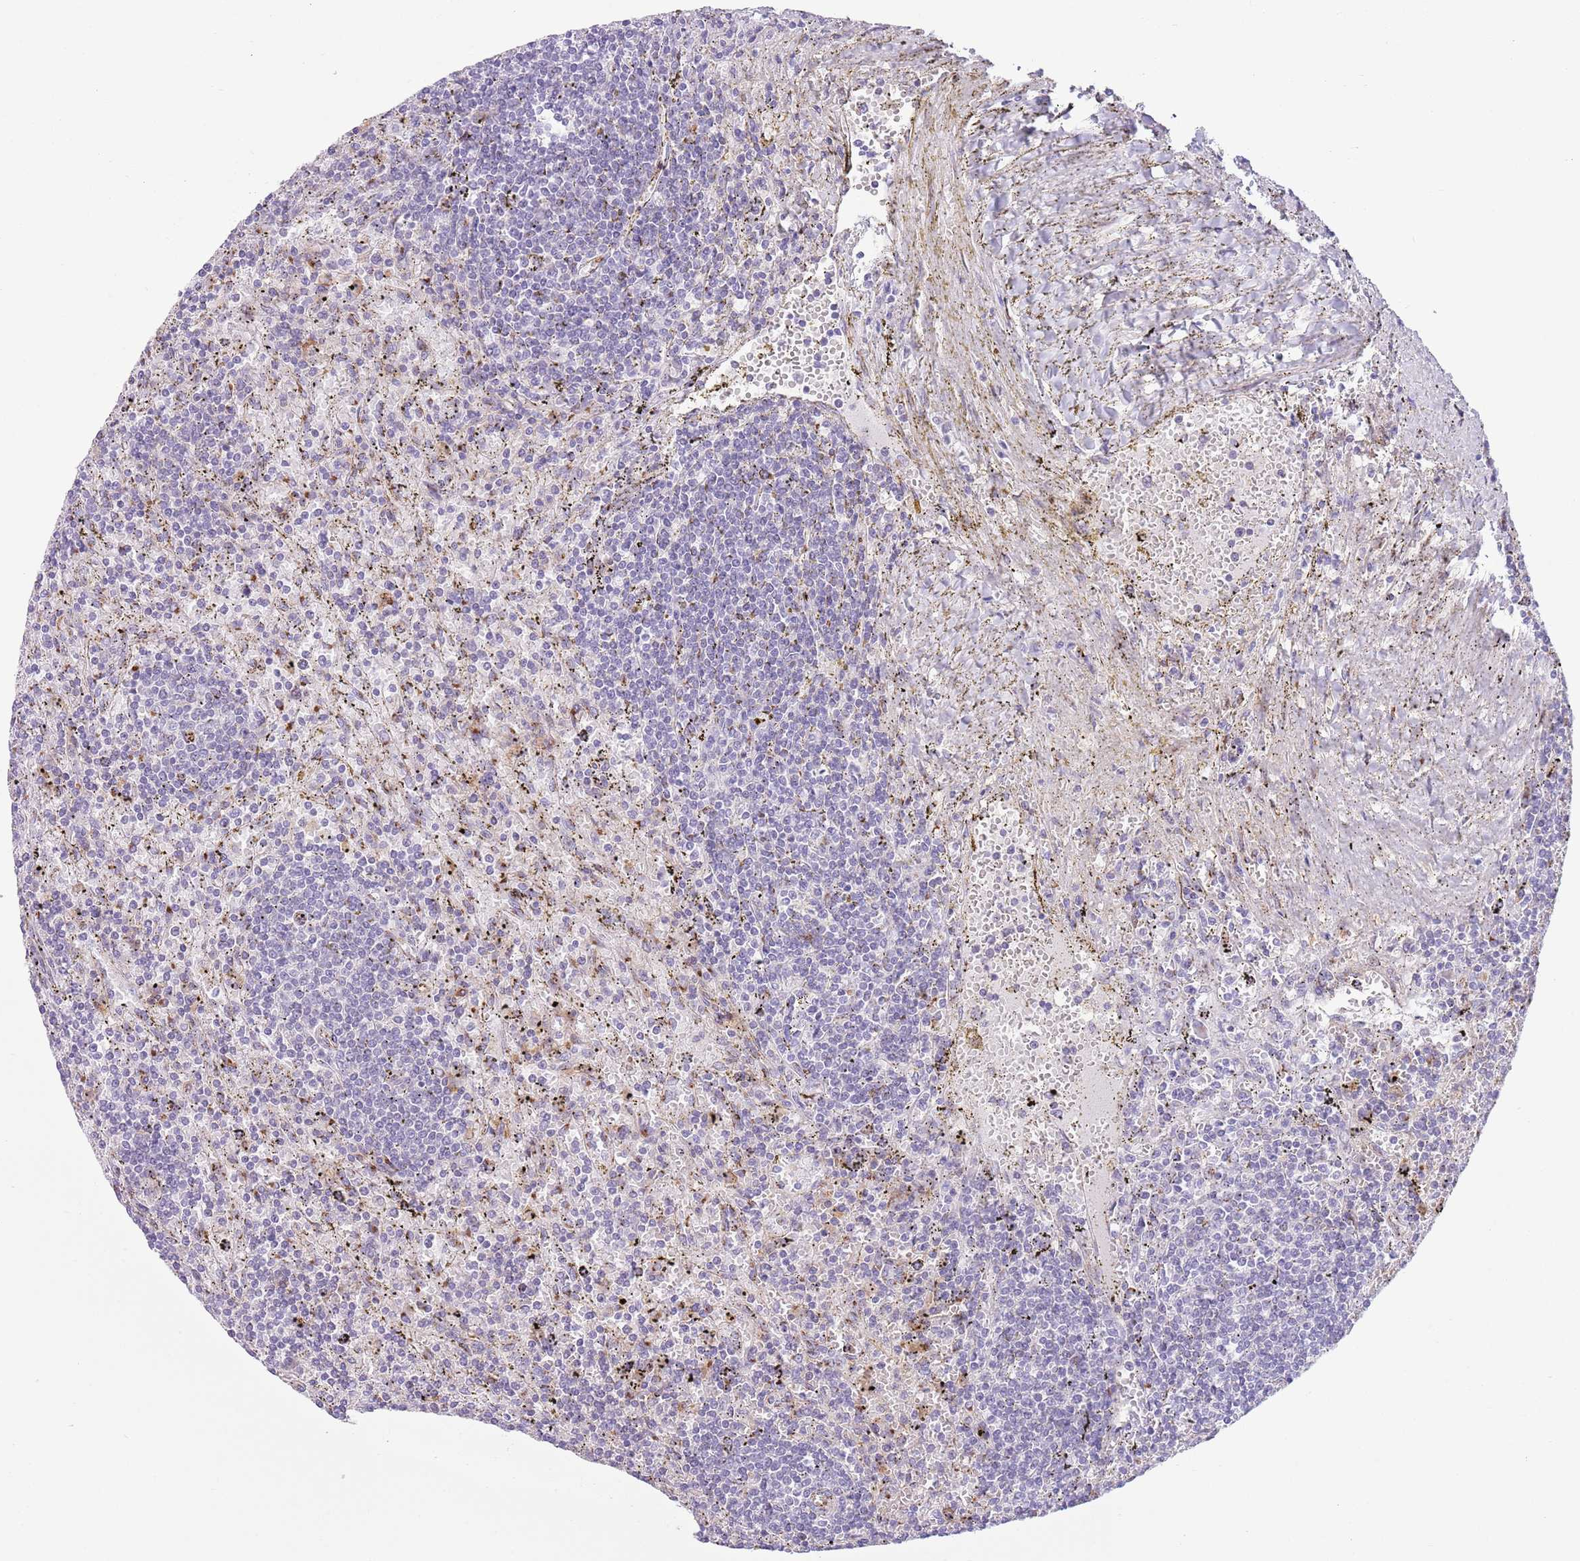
{"staining": {"intensity": "negative", "quantity": "none", "location": "none"}, "tissue": "lymphoma", "cell_type": "Tumor cells", "image_type": "cancer", "snomed": [{"axis": "morphology", "description": "Malignant lymphoma, non-Hodgkin's type, Low grade"}, {"axis": "topography", "description": "Spleen"}], "caption": "Low-grade malignant lymphoma, non-Hodgkin's type was stained to show a protein in brown. There is no significant staining in tumor cells.", "gene": "C20orf96", "patient": {"sex": "male", "age": 76}}